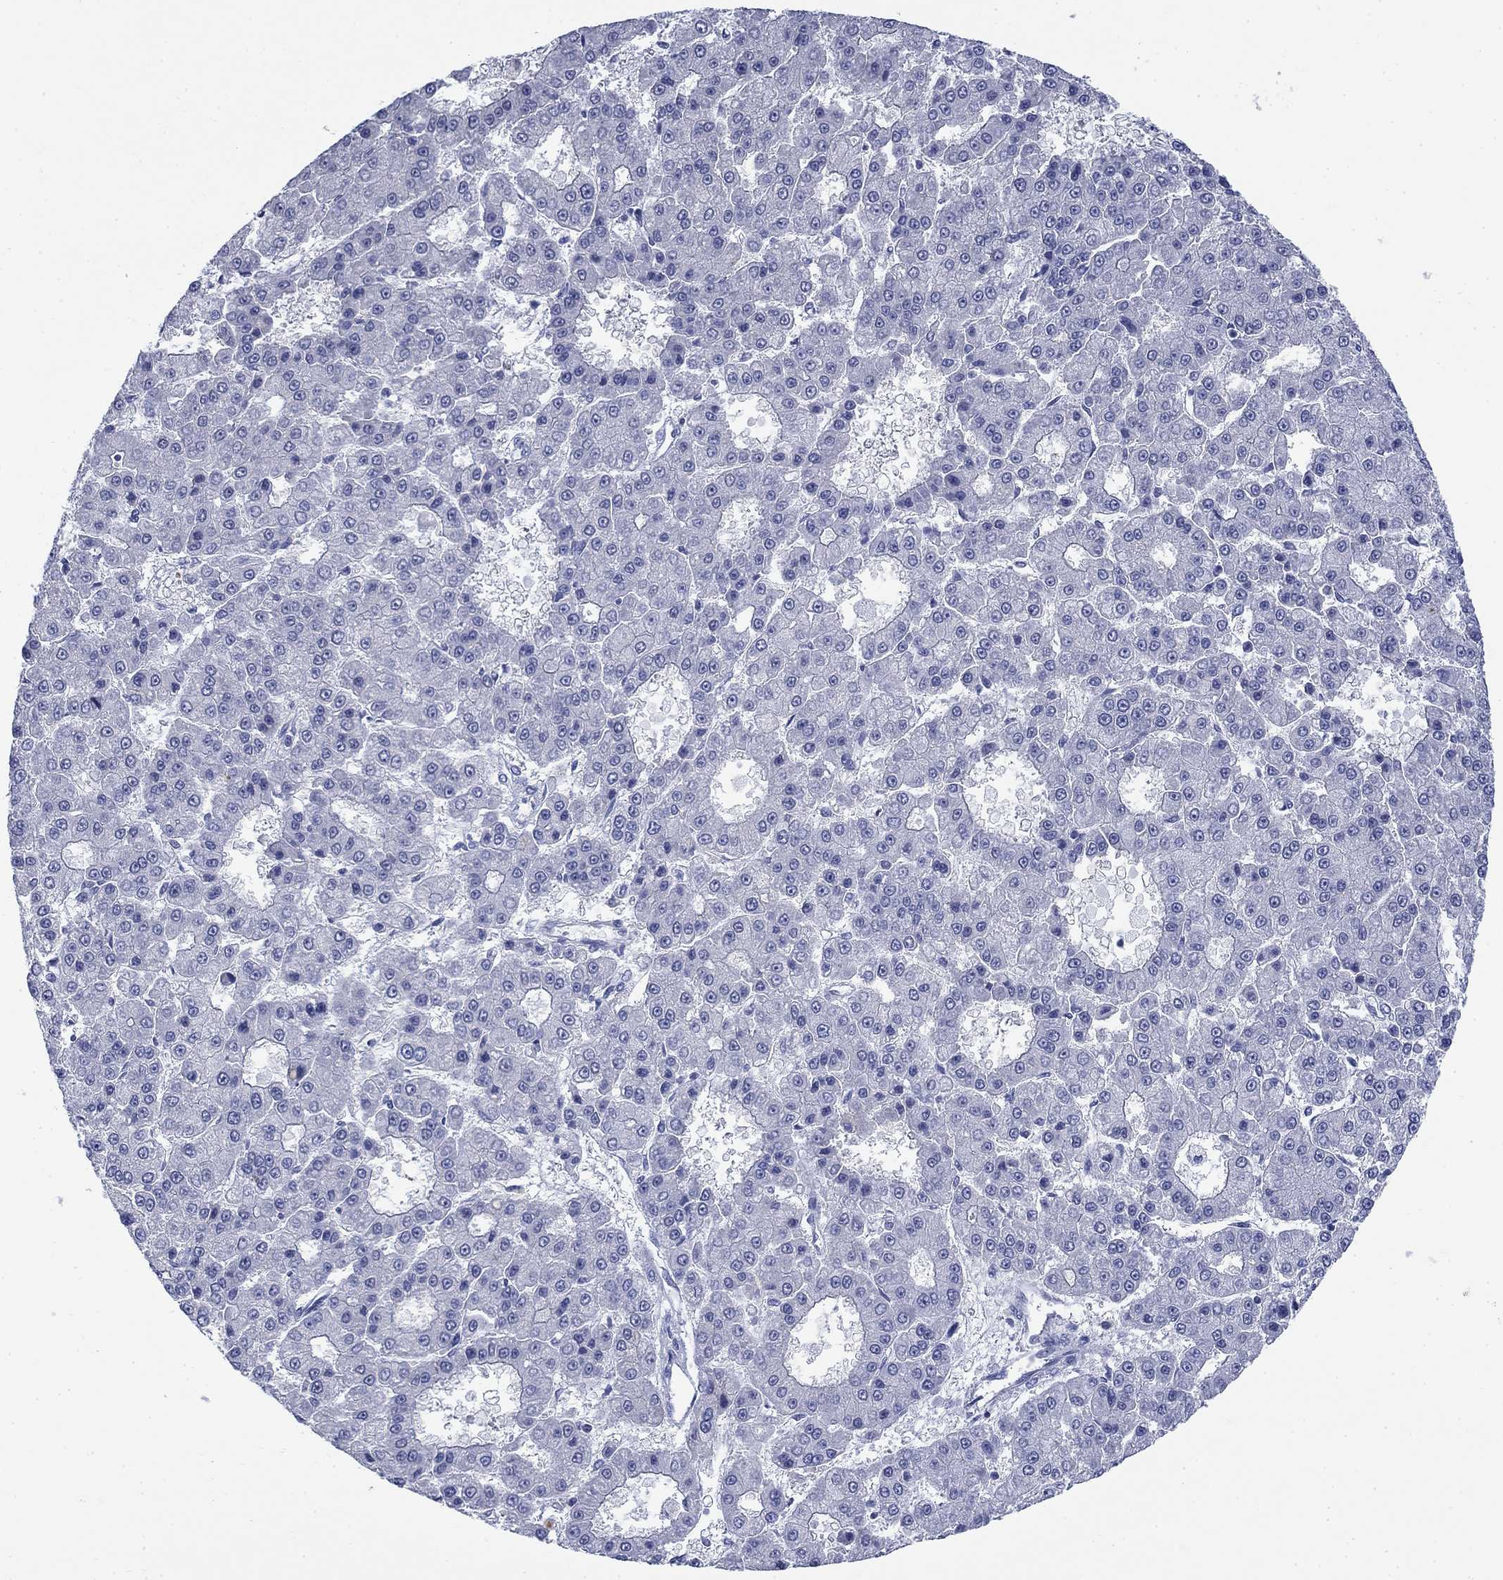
{"staining": {"intensity": "negative", "quantity": "none", "location": "none"}, "tissue": "liver cancer", "cell_type": "Tumor cells", "image_type": "cancer", "snomed": [{"axis": "morphology", "description": "Carcinoma, Hepatocellular, NOS"}, {"axis": "topography", "description": "Liver"}], "caption": "Liver cancer was stained to show a protein in brown. There is no significant positivity in tumor cells.", "gene": "IGF2BP3", "patient": {"sex": "male", "age": 70}}